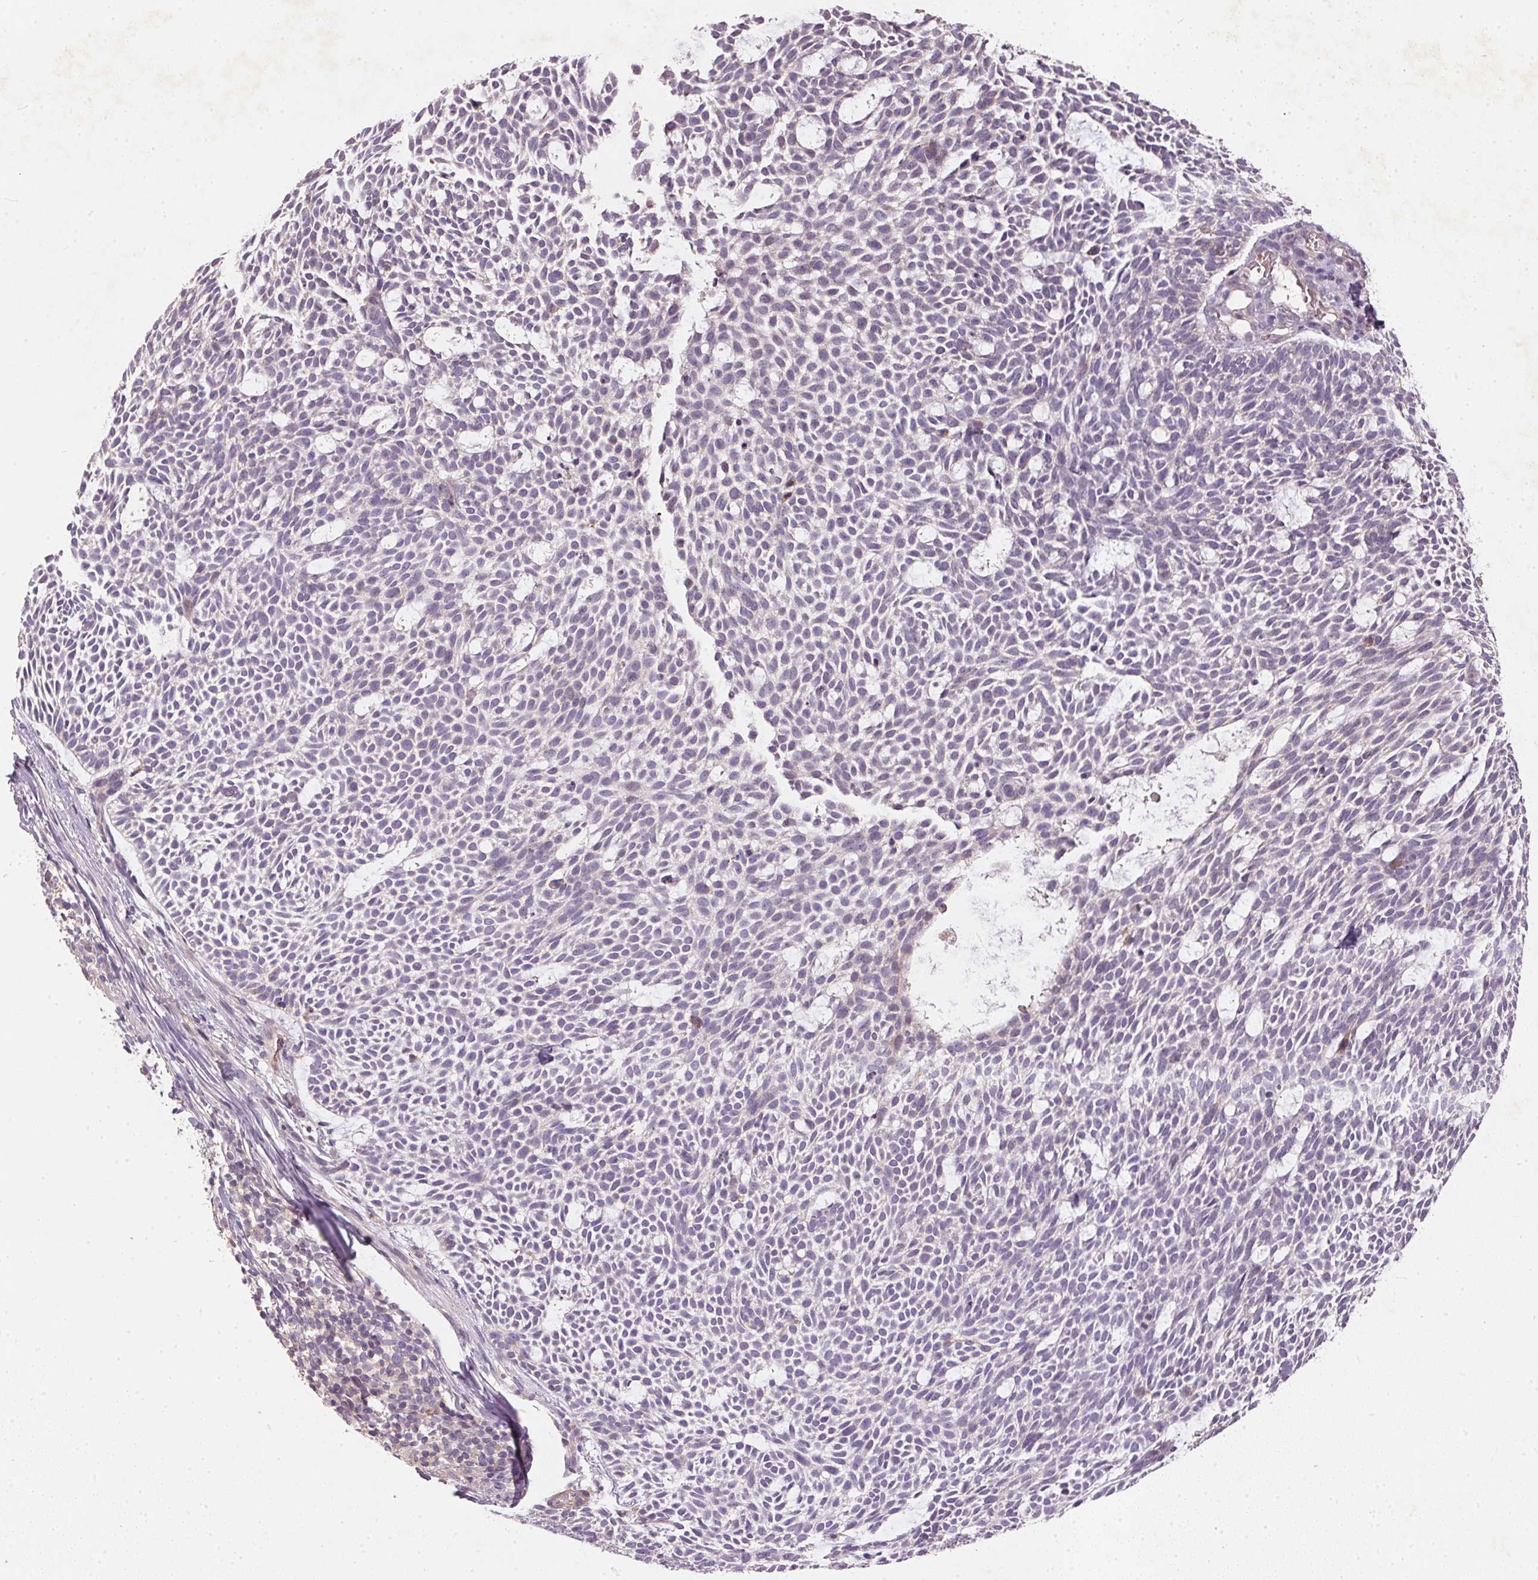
{"staining": {"intensity": "negative", "quantity": "none", "location": "none"}, "tissue": "skin cancer", "cell_type": "Tumor cells", "image_type": "cancer", "snomed": [{"axis": "morphology", "description": "Basal cell carcinoma"}, {"axis": "topography", "description": "Skin"}], "caption": "Skin basal cell carcinoma was stained to show a protein in brown. There is no significant positivity in tumor cells. (DAB immunohistochemistry (IHC) visualized using brightfield microscopy, high magnification).", "gene": "KCNK15", "patient": {"sex": "male", "age": 83}}